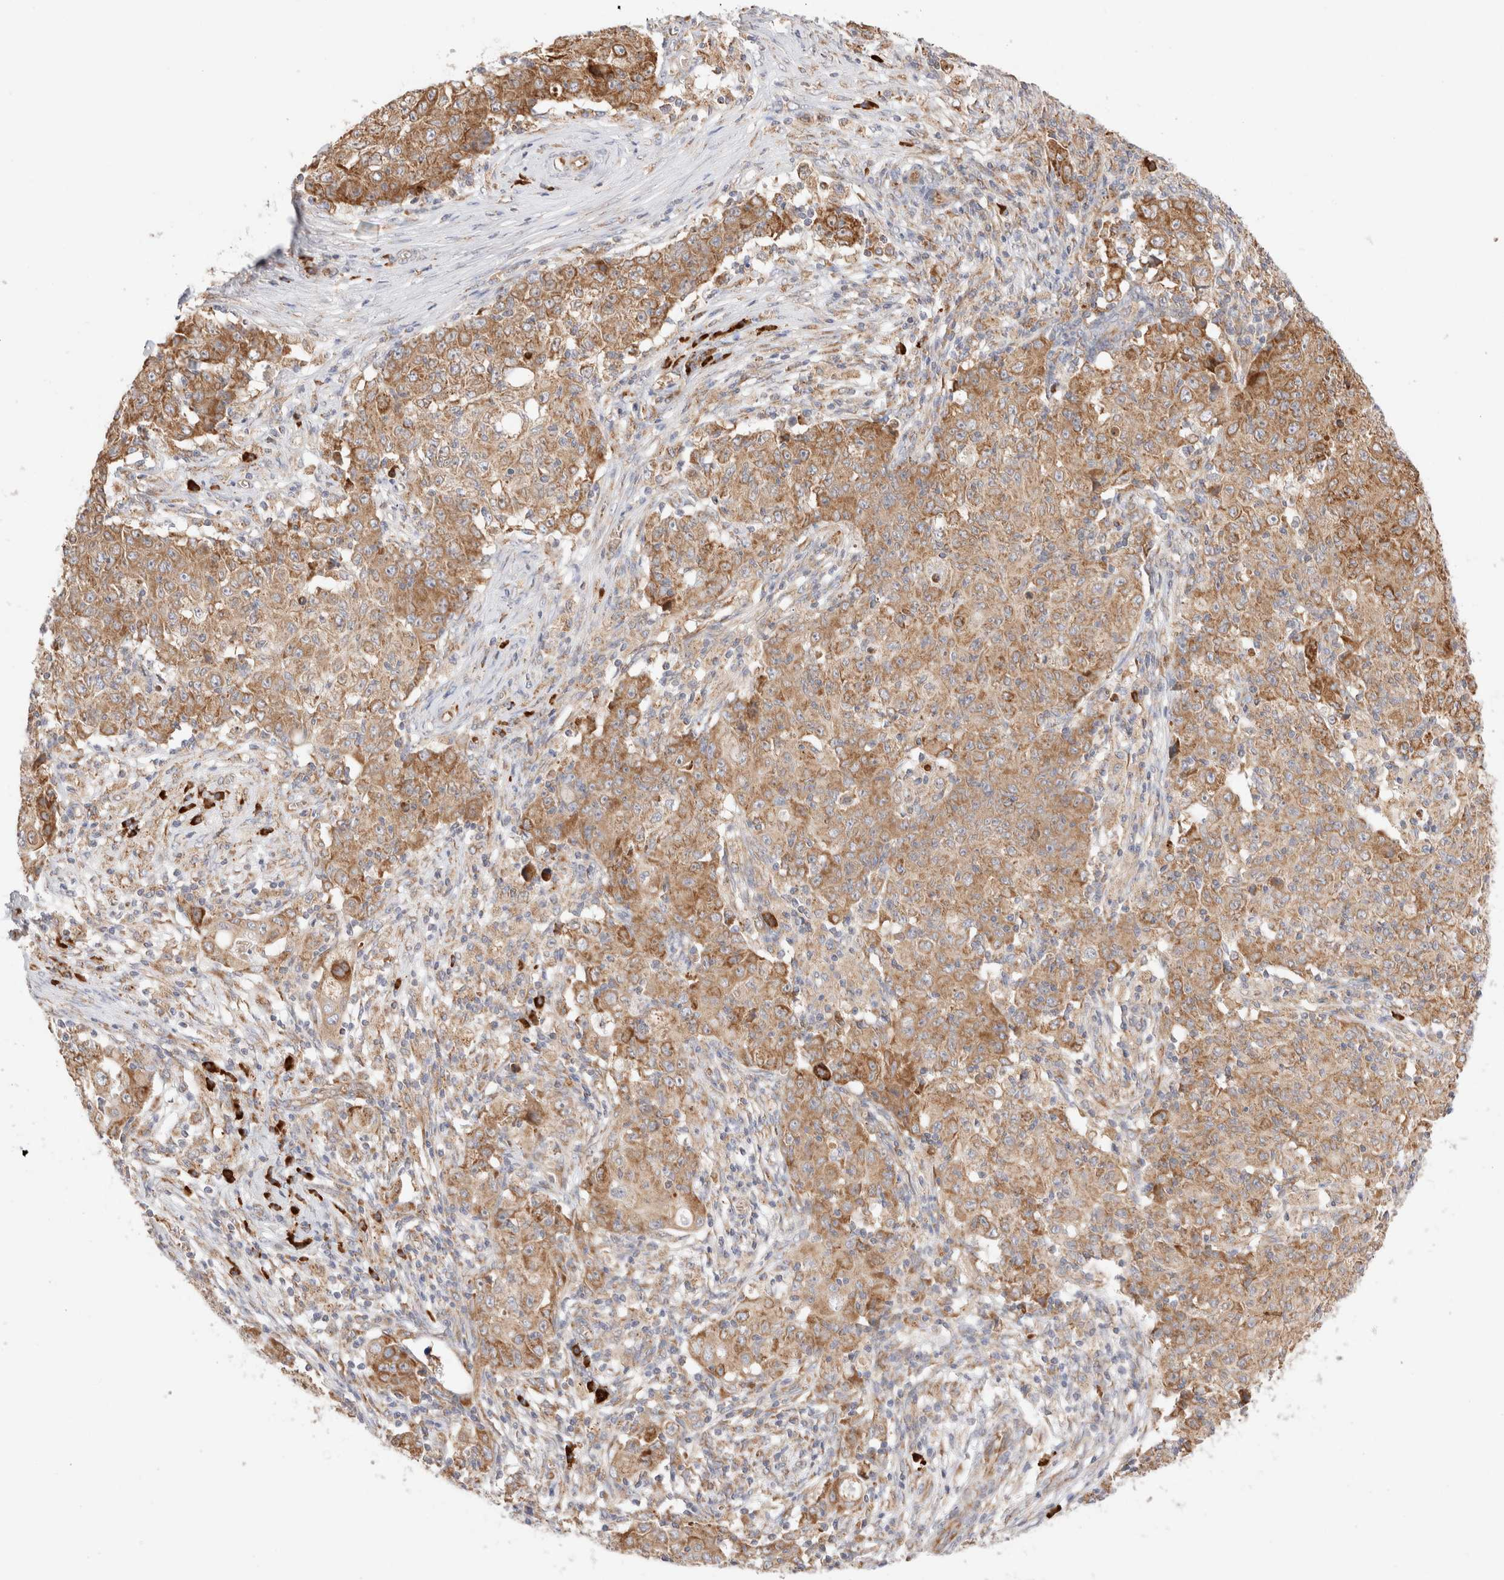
{"staining": {"intensity": "moderate", "quantity": ">75%", "location": "cytoplasmic/membranous"}, "tissue": "ovarian cancer", "cell_type": "Tumor cells", "image_type": "cancer", "snomed": [{"axis": "morphology", "description": "Carcinoma, endometroid"}, {"axis": "topography", "description": "Ovary"}], "caption": "About >75% of tumor cells in ovarian cancer exhibit moderate cytoplasmic/membranous protein staining as visualized by brown immunohistochemical staining.", "gene": "UTS2B", "patient": {"sex": "female", "age": 42}}